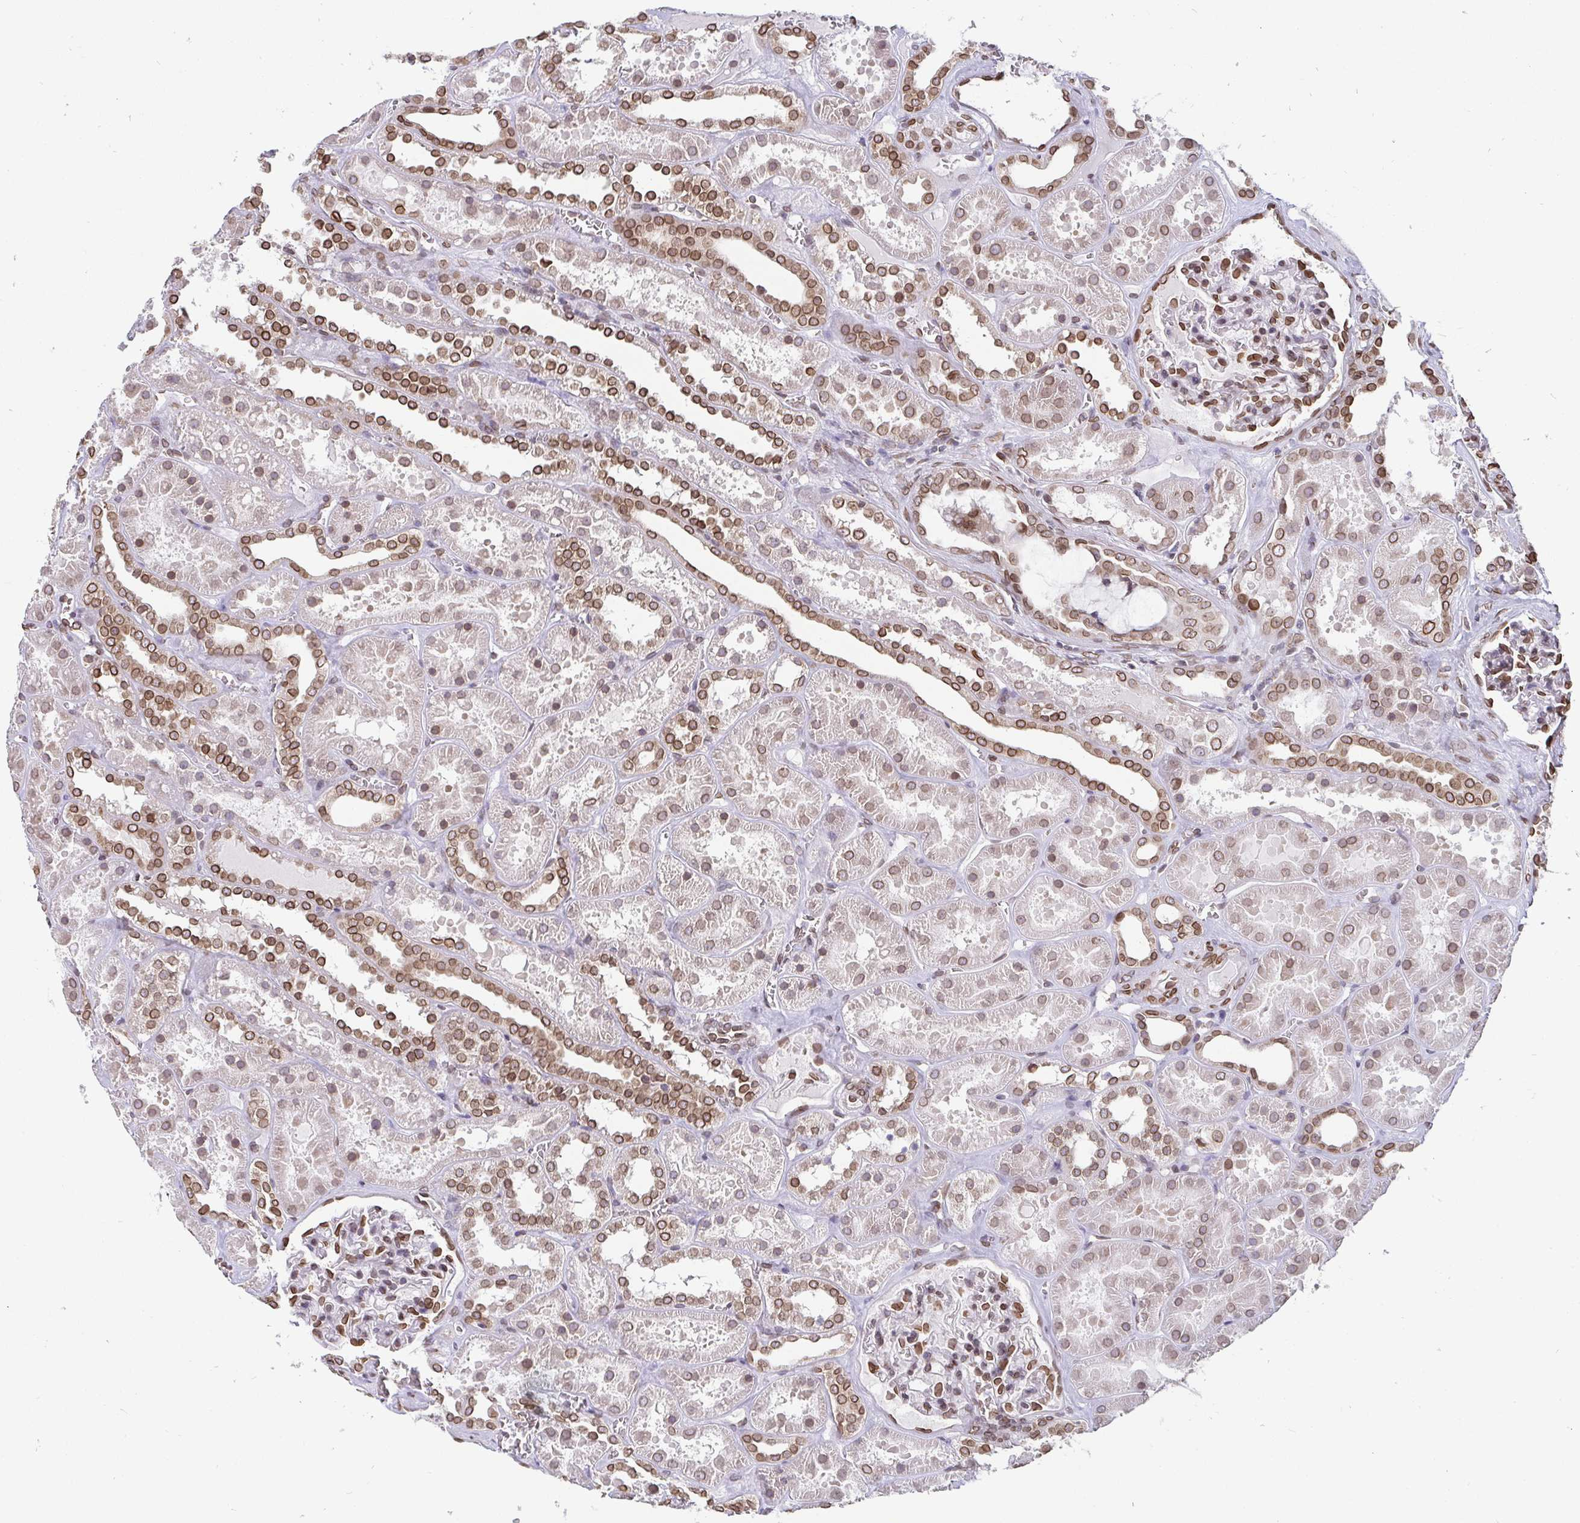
{"staining": {"intensity": "moderate", "quantity": "25%-75%", "location": "cytoplasmic/membranous,nuclear"}, "tissue": "kidney", "cell_type": "Cells in glomeruli", "image_type": "normal", "snomed": [{"axis": "morphology", "description": "Normal tissue, NOS"}, {"axis": "topography", "description": "Kidney"}], "caption": "Protein expression analysis of unremarkable human kidney reveals moderate cytoplasmic/membranous,nuclear staining in about 25%-75% of cells in glomeruli. The staining is performed using DAB (3,3'-diaminobenzidine) brown chromogen to label protein expression. The nuclei are counter-stained blue using hematoxylin.", "gene": "EMD", "patient": {"sex": "female", "age": 41}}